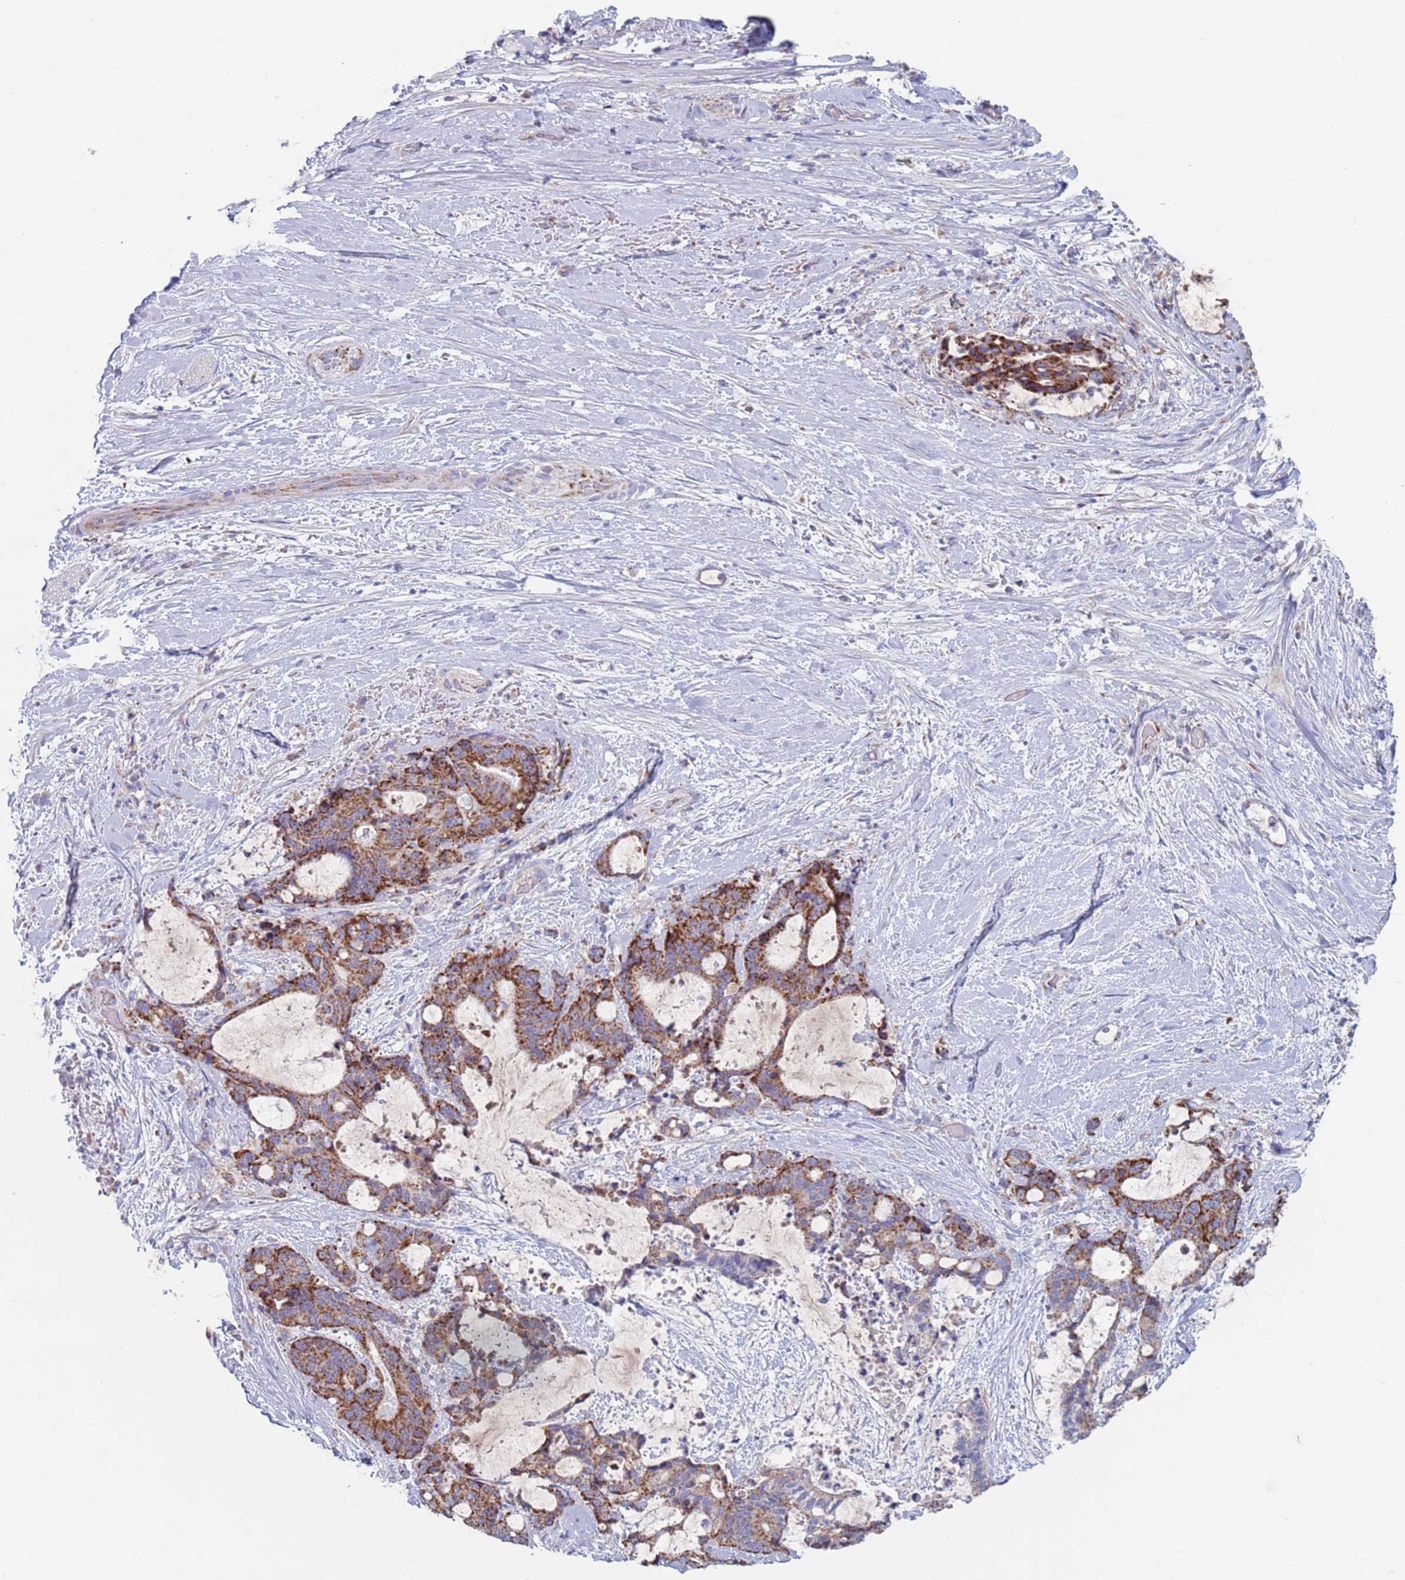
{"staining": {"intensity": "strong", "quantity": "25%-75%", "location": "cytoplasmic/membranous"}, "tissue": "liver cancer", "cell_type": "Tumor cells", "image_type": "cancer", "snomed": [{"axis": "morphology", "description": "Normal tissue, NOS"}, {"axis": "morphology", "description": "Cholangiocarcinoma"}, {"axis": "topography", "description": "Liver"}, {"axis": "topography", "description": "Peripheral nerve tissue"}], "caption": "This micrograph shows liver cancer (cholangiocarcinoma) stained with IHC to label a protein in brown. The cytoplasmic/membranous of tumor cells show strong positivity for the protein. Nuclei are counter-stained blue.", "gene": "MRPL22", "patient": {"sex": "female", "age": 73}}